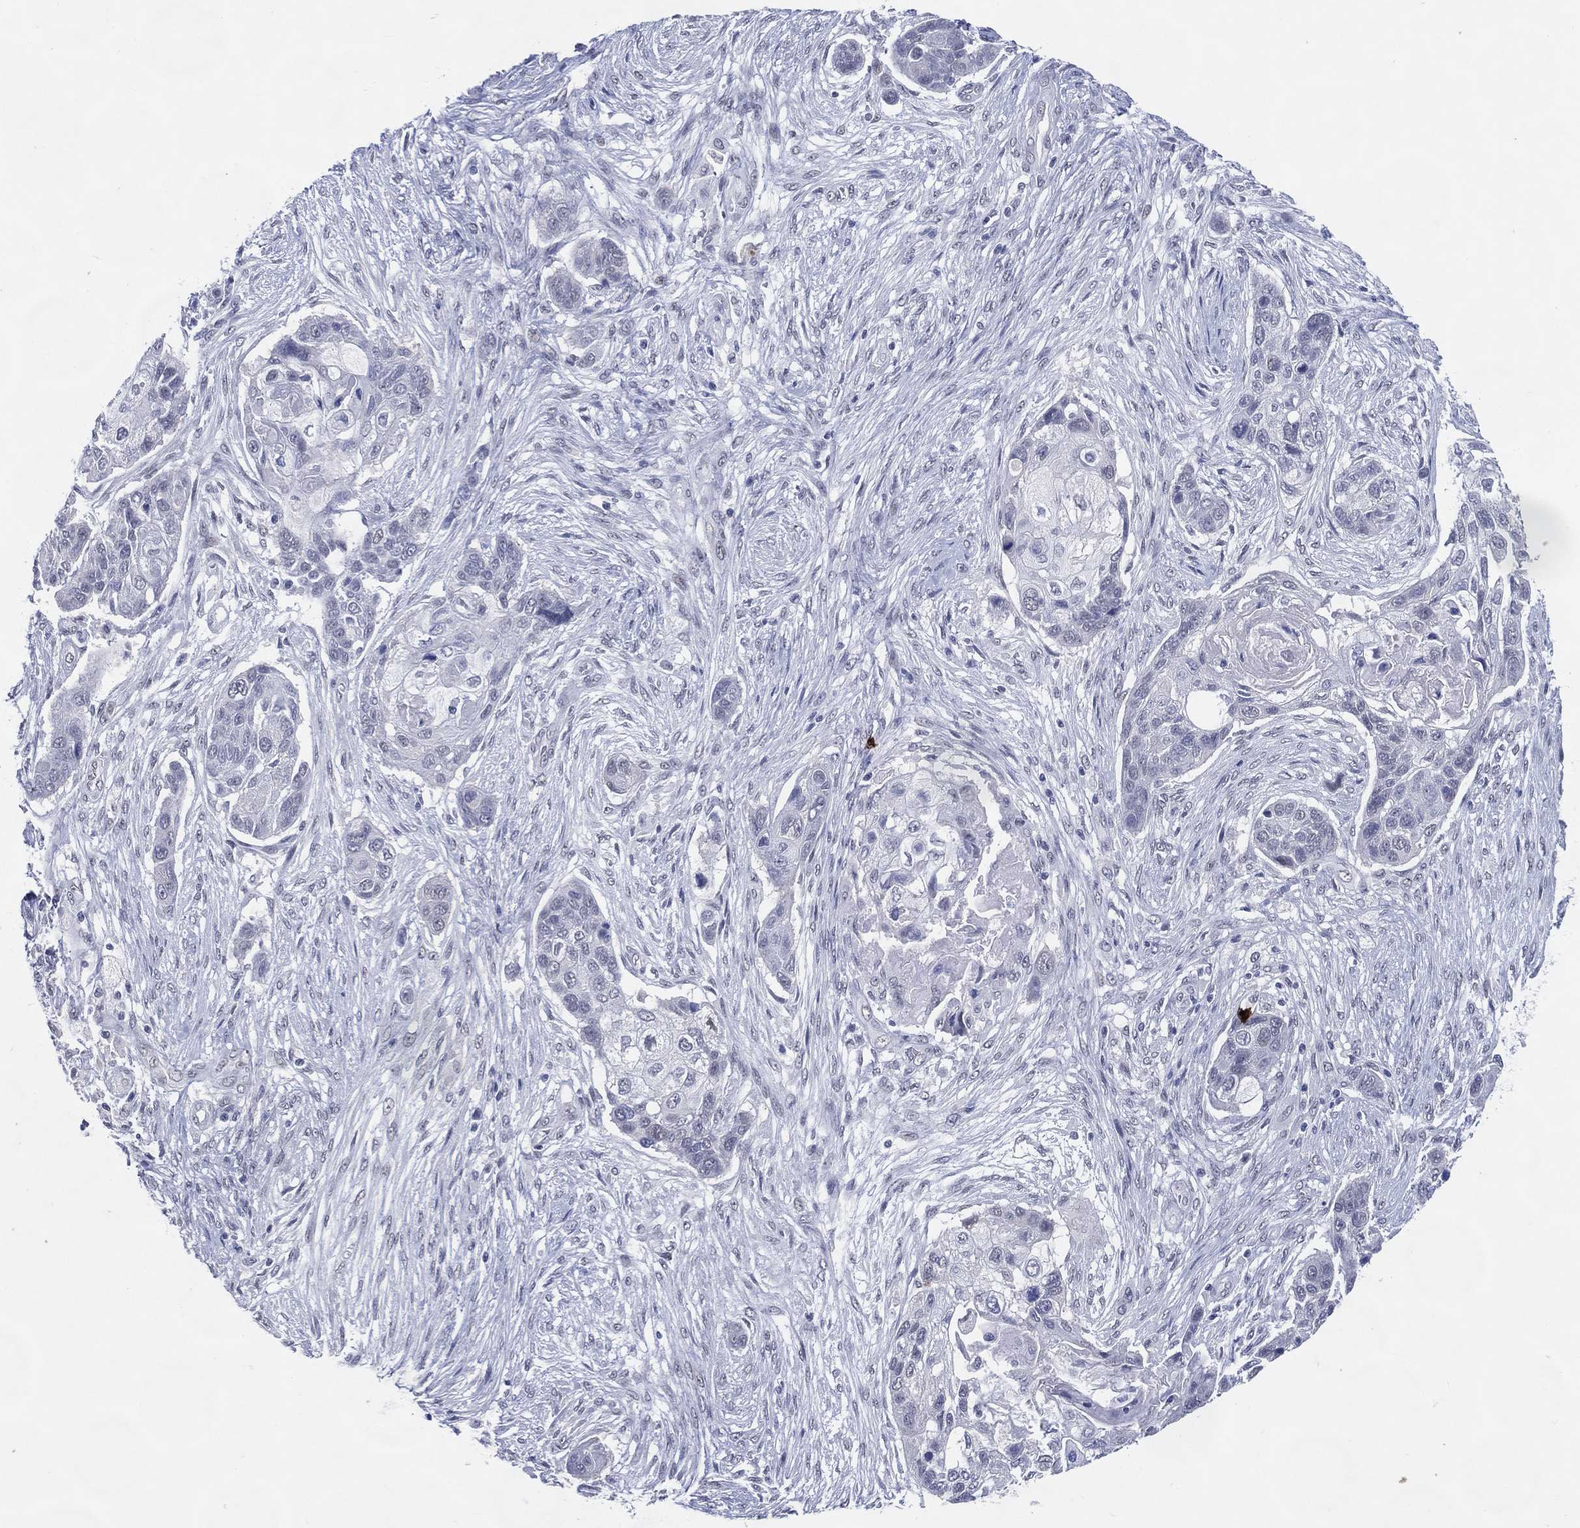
{"staining": {"intensity": "negative", "quantity": "none", "location": "none"}, "tissue": "lung cancer", "cell_type": "Tumor cells", "image_type": "cancer", "snomed": [{"axis": "morphology", "description": "Squamous cell carcinoma, NOS"}, {"axis": "topography", "description": "Lung"}], "caption": "Tumor cells show no significant positivity in lung cancer.", "gene": "CFAP58", "patient": {"sex": "male", "age": 69}}